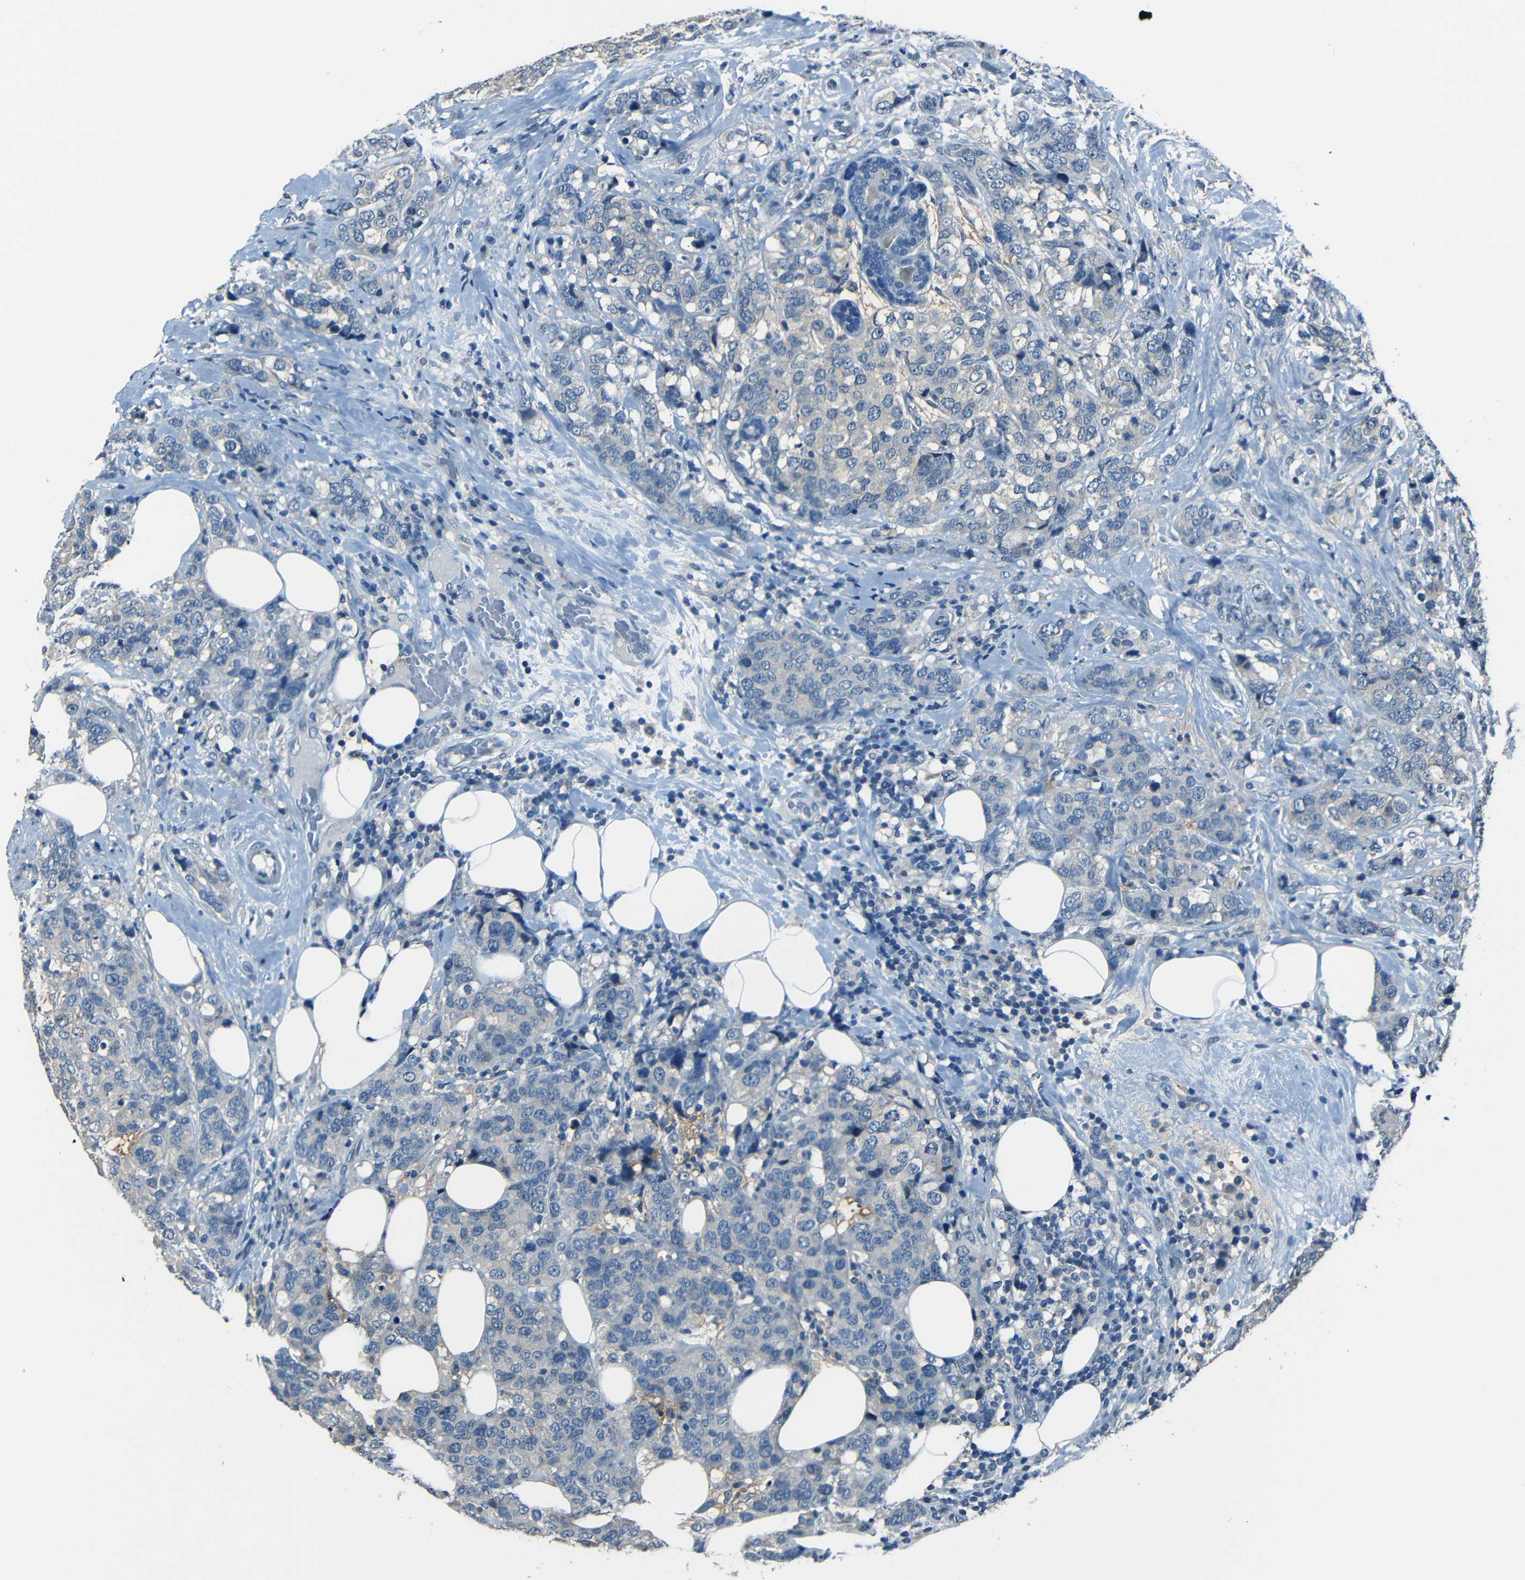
{"staining": {"intensity": "negative", "quantity": "none", "location": "none"}, "tissue": "breast cancer", "cell_type": "Tumor cells", "image_type": "cancer", "snomed": [{"axis": "morphology", "description": "Lobular carcinoma"}, {"axis": "topography", "description": "Breast"}], "caption": "This is a image of immunohistochemistry (IHC) staining of breast cancer, which shows no positivity in tumor cells.", "gene": "SLA", "patient": {"sex": "female", "age": 59}}